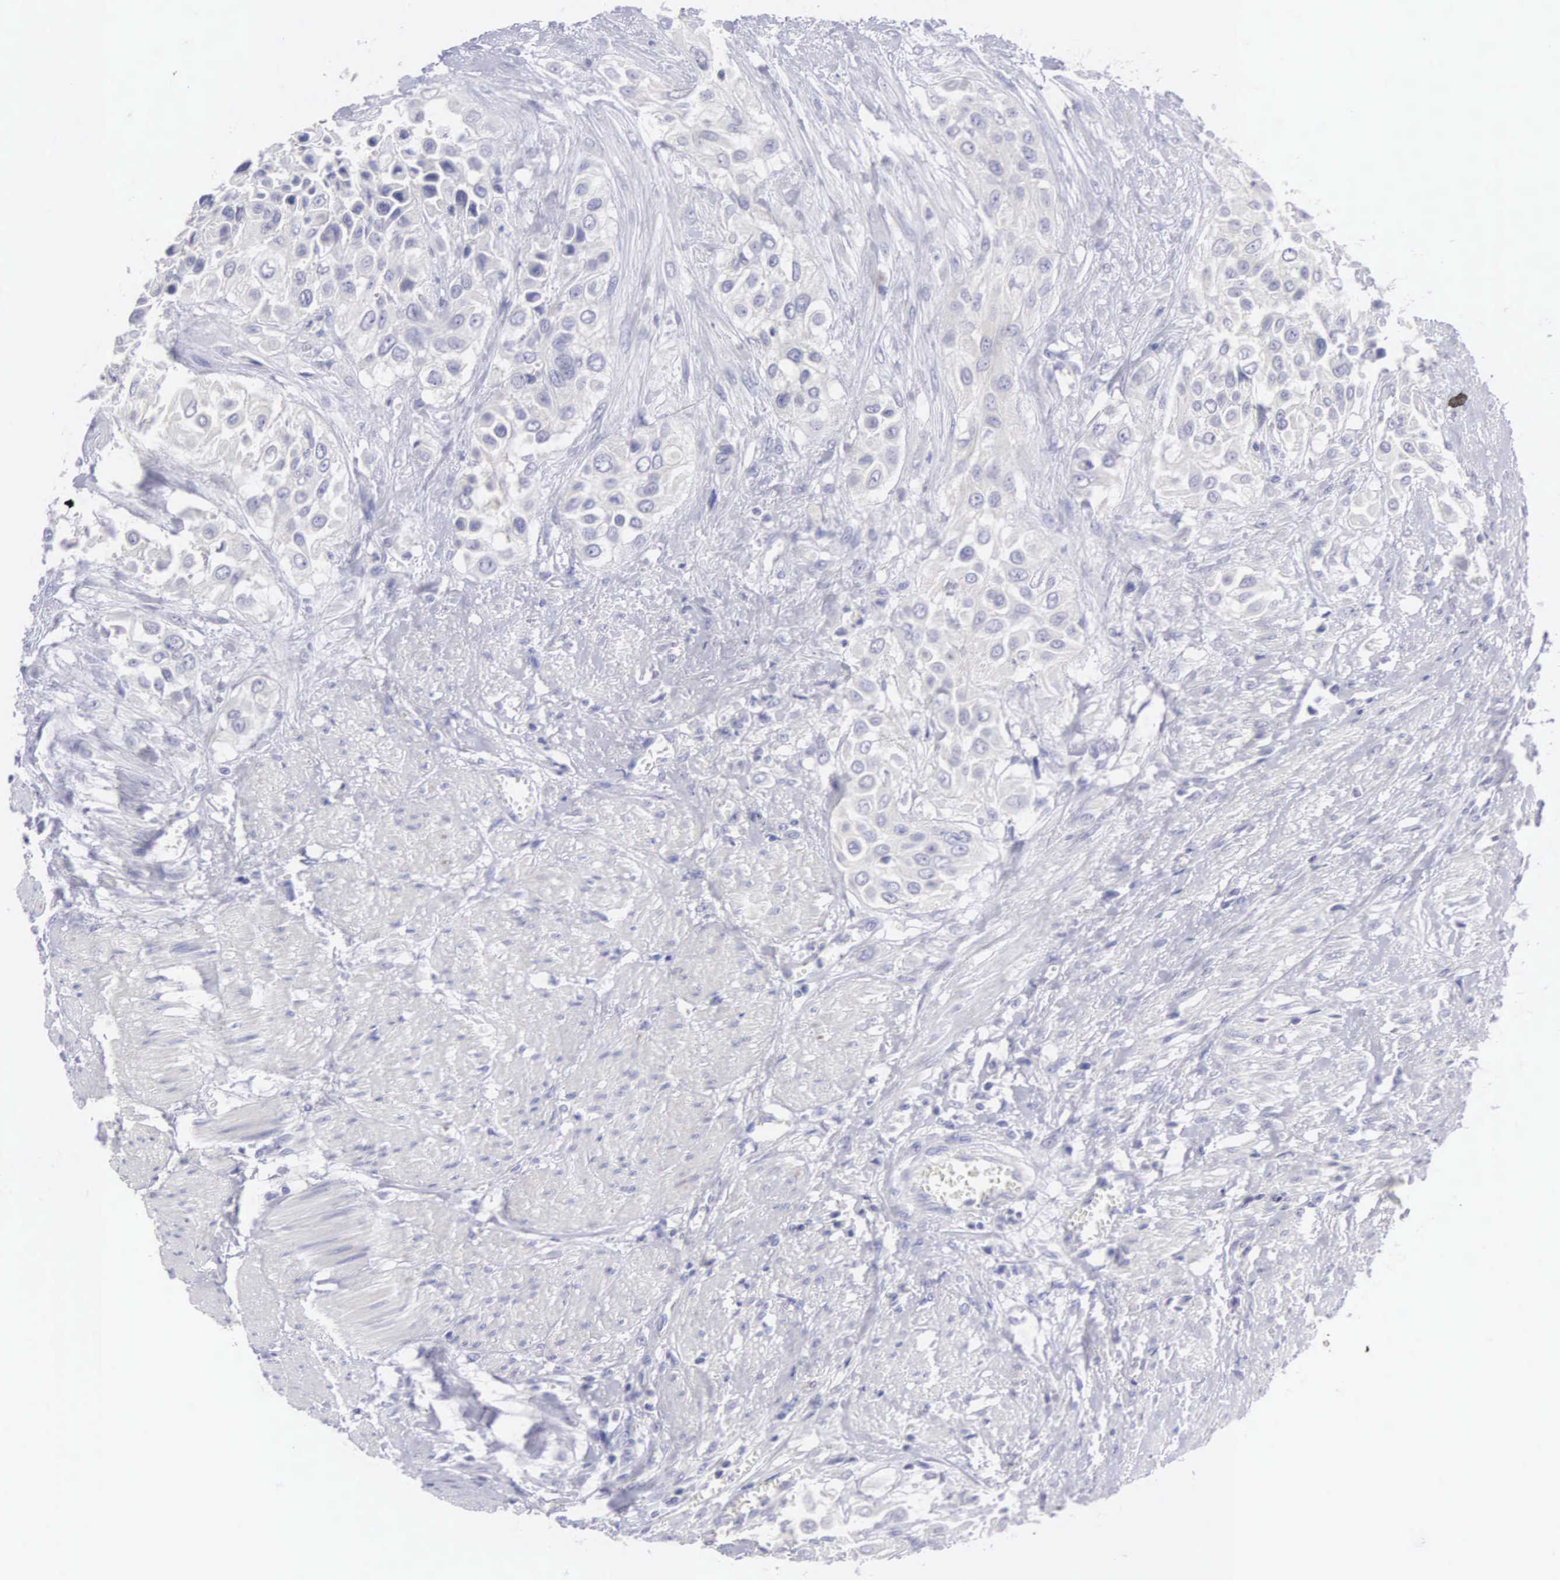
{"staining": {"intensity": "negative", "quantity": "none", "location": "none"}, "tissue": "urothelial cancer", "cell_type": "Tumor cells", "image_type": "cancer", "snomed": [{"axis": "morphology", "description": "Urothelial carcinoma, High grade"}, {"axis": "topography", "description": "Urinary bladder"}], "caption": "This is a micrograph of IHC staining of urothelial cancer, which shows no expression in tumor cells. Brightfield microscopy of immunohistochemistry (IHC) stained with DAB (brown) and hematoxylin (blue), captured at high magnification.", "gene": "SLITRK4", "patient": {"sex": "male", "age": 57}}